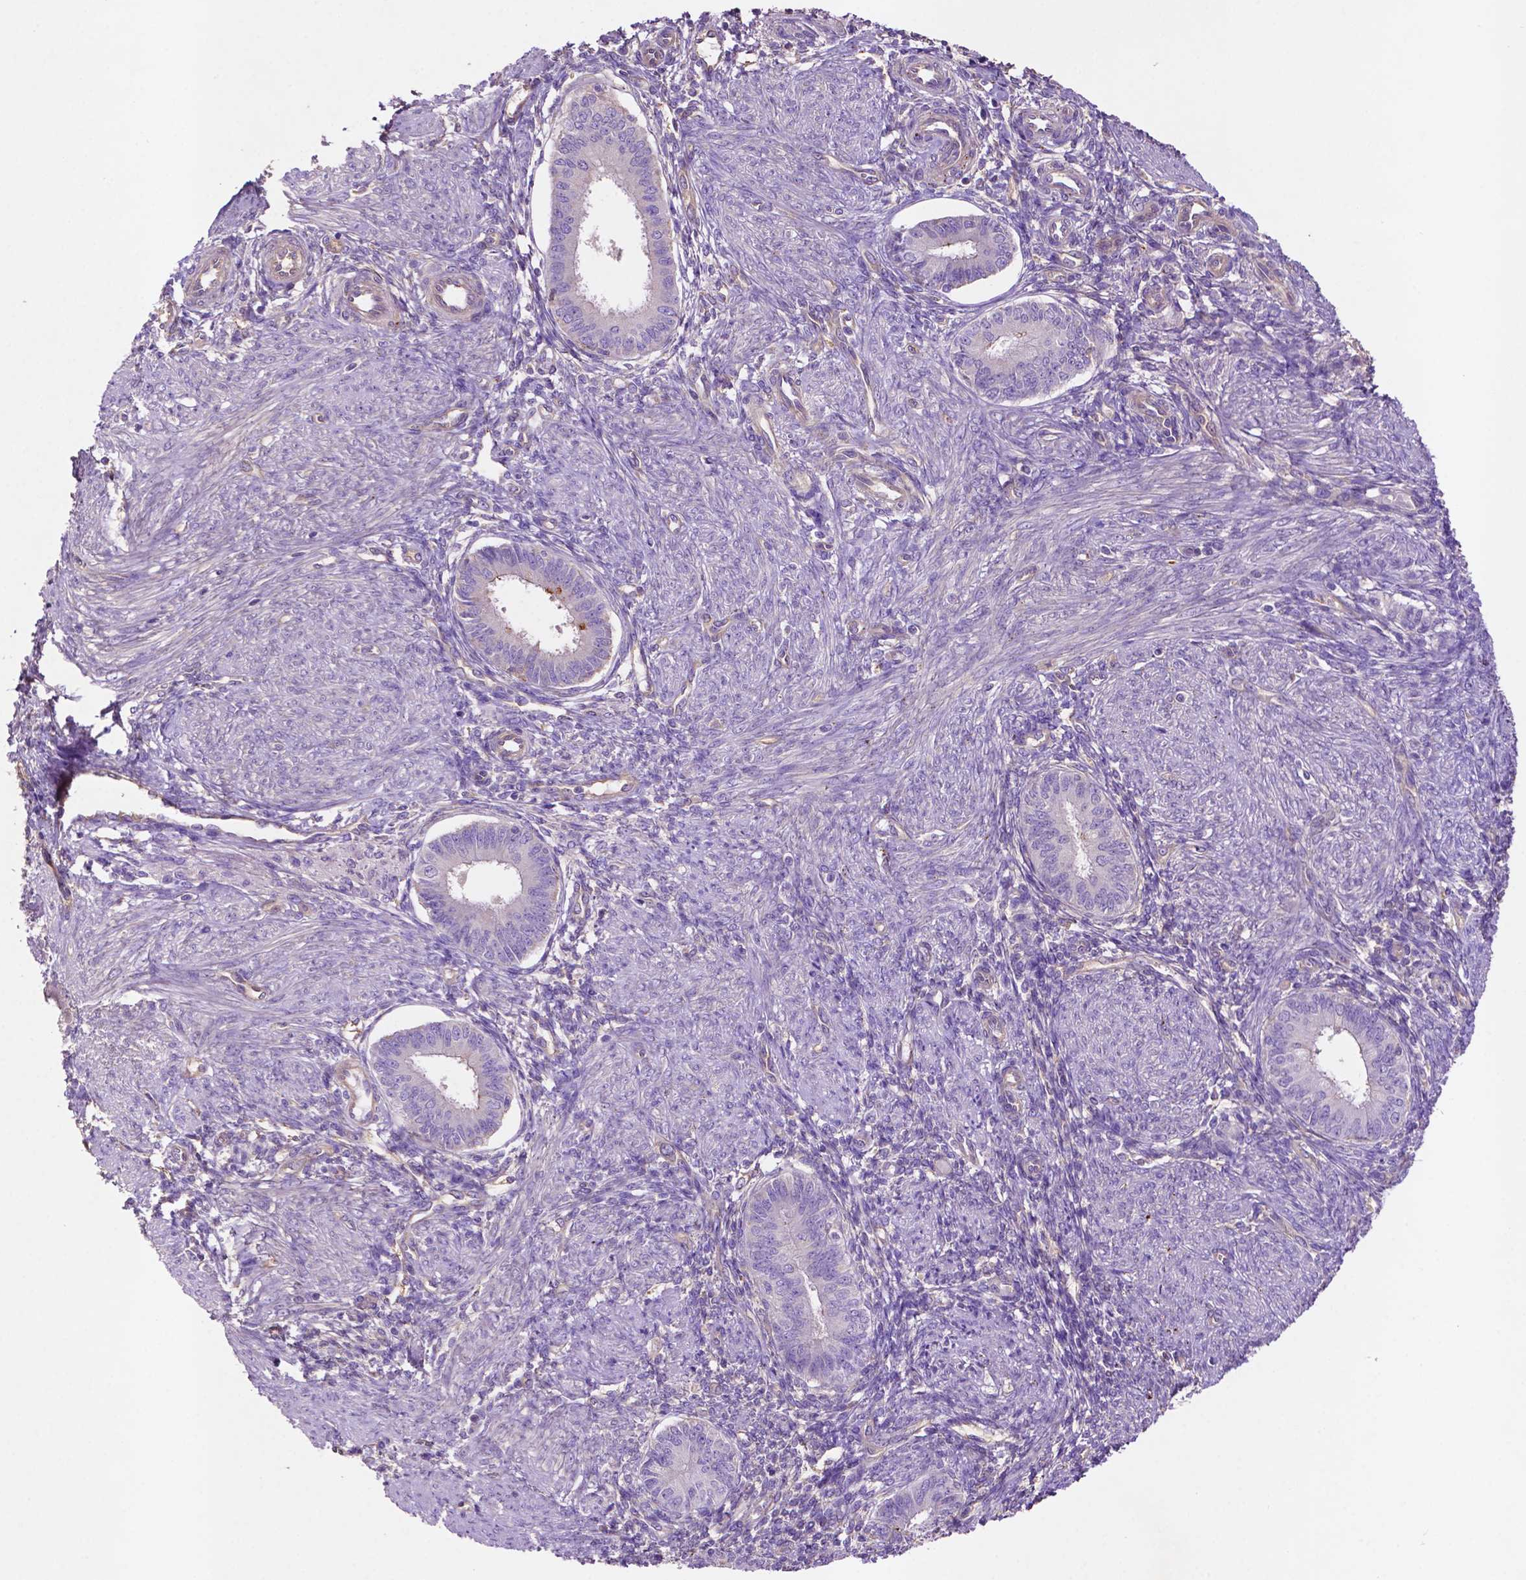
{"staining": {"intensity": "negative", "quantity": "none", "location": "none"}, "tissue": "endometrium", "cell_type": "Cells in endometrial stroma", "image_type": "normal", "snomed": [{"axis": "morphology", "description": "Normal tissue, NOS"}, {"axis": "topography", "description": "Endometrium"}], "caption": "This is an immunohistochemistry micrograph of normal endometrium. There is no expression in cells in endometrial stroma.", "gene": "GDPD5", "patient": {"sex": "female", "age": 39}}